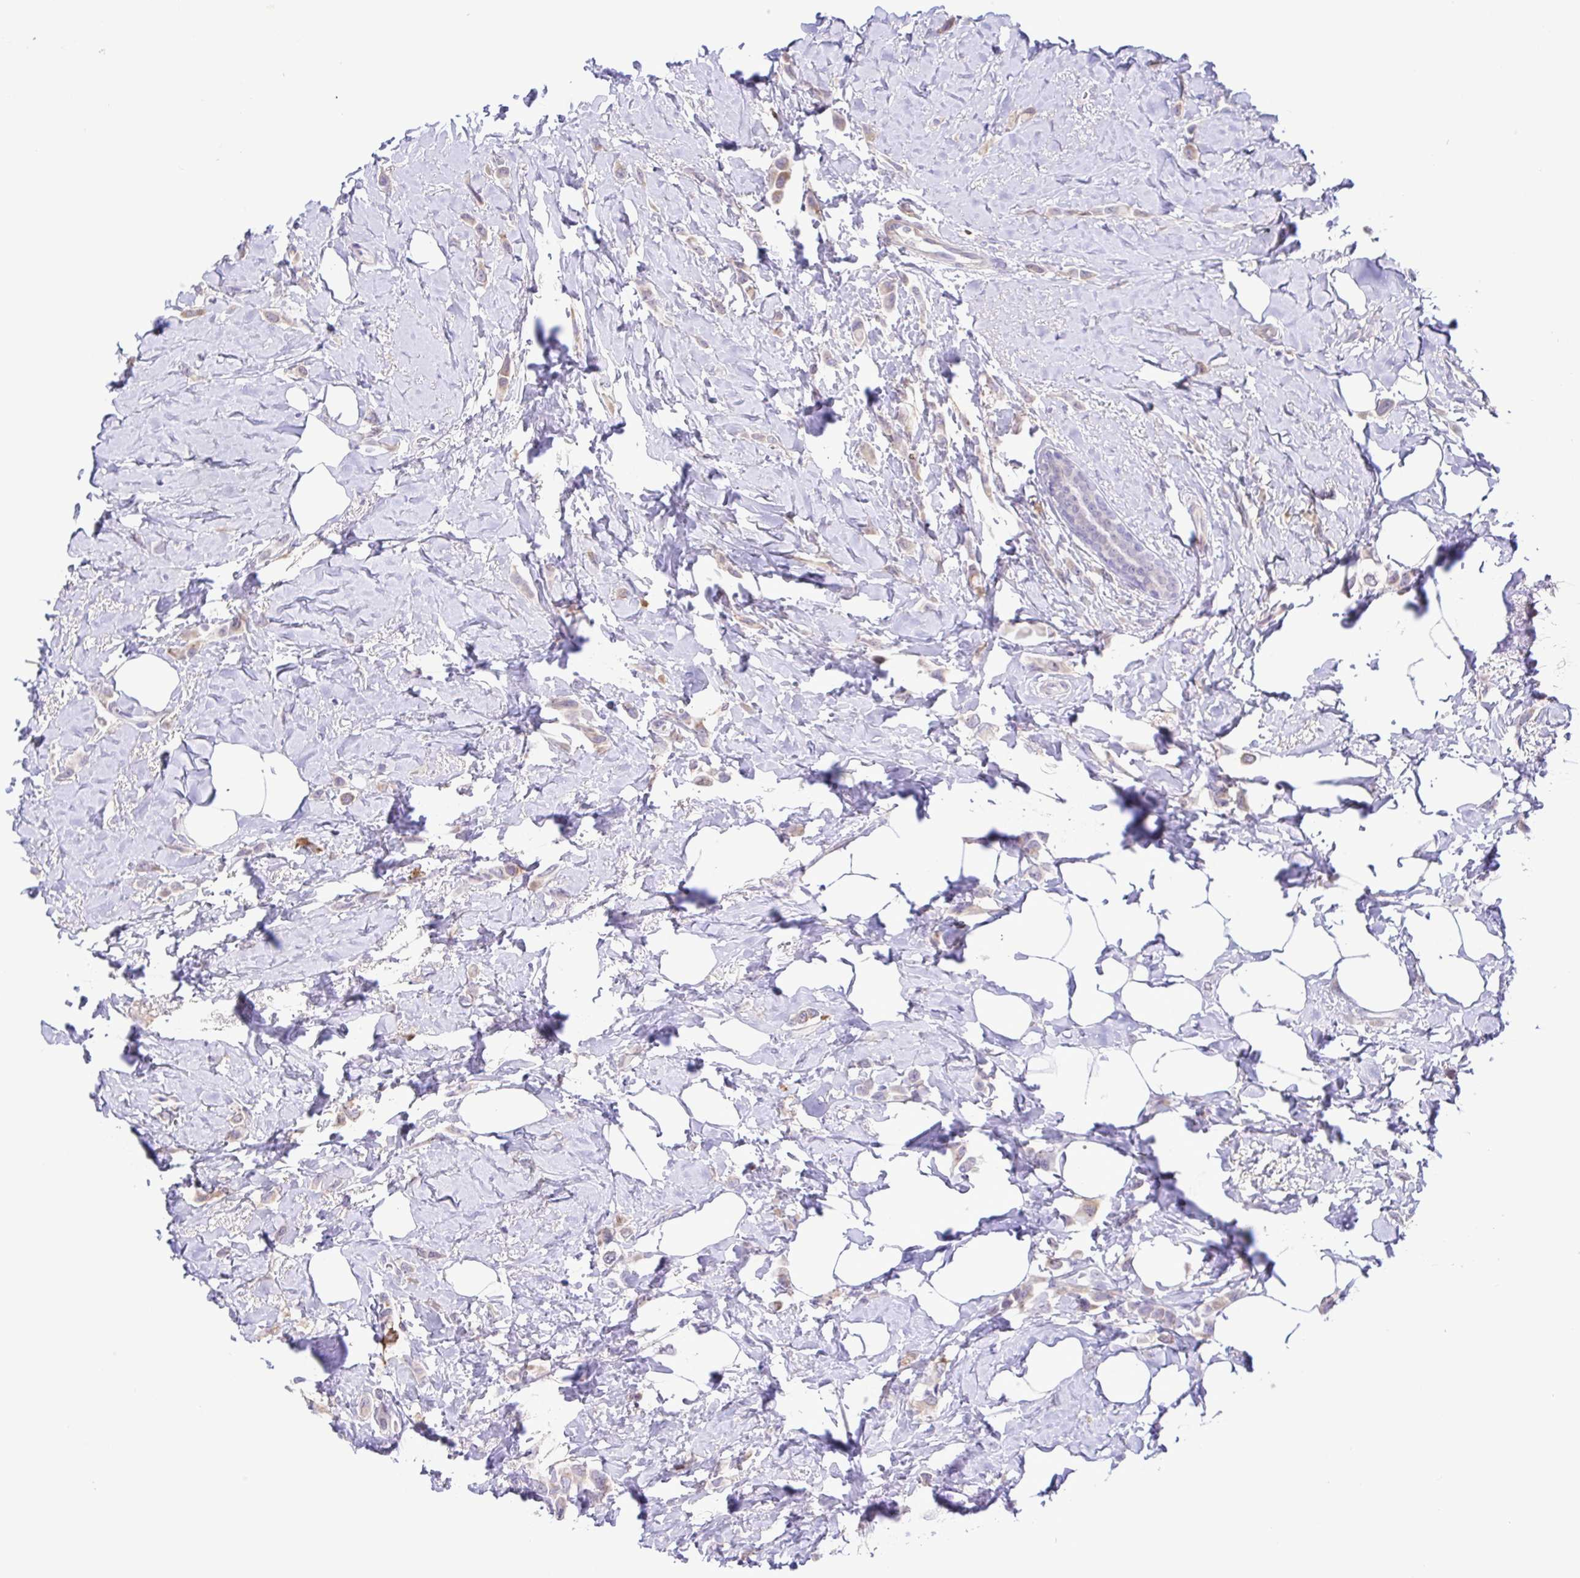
{"staining": {"intensity": "weak", "quantity": "<25%", "location": "cytoplasmic/membranous"}, "tissue": "breast cancer", "cell_type": "Tumor cells", "image_type": "cancer", "snomed": [{"axis": "morphology", "description": "Lobular carcinoma"}, {"axis": "topography", "description": "Breast"}], "caption": "High magnification brightfield microscopy of breast lobular carcinoma stained with DAB (brown) and counterstained with hematoxylin (blue): tumor cells show no significant staining.", "gene": "DCLK2", "patient": {"sex": "female", "age": 66}}